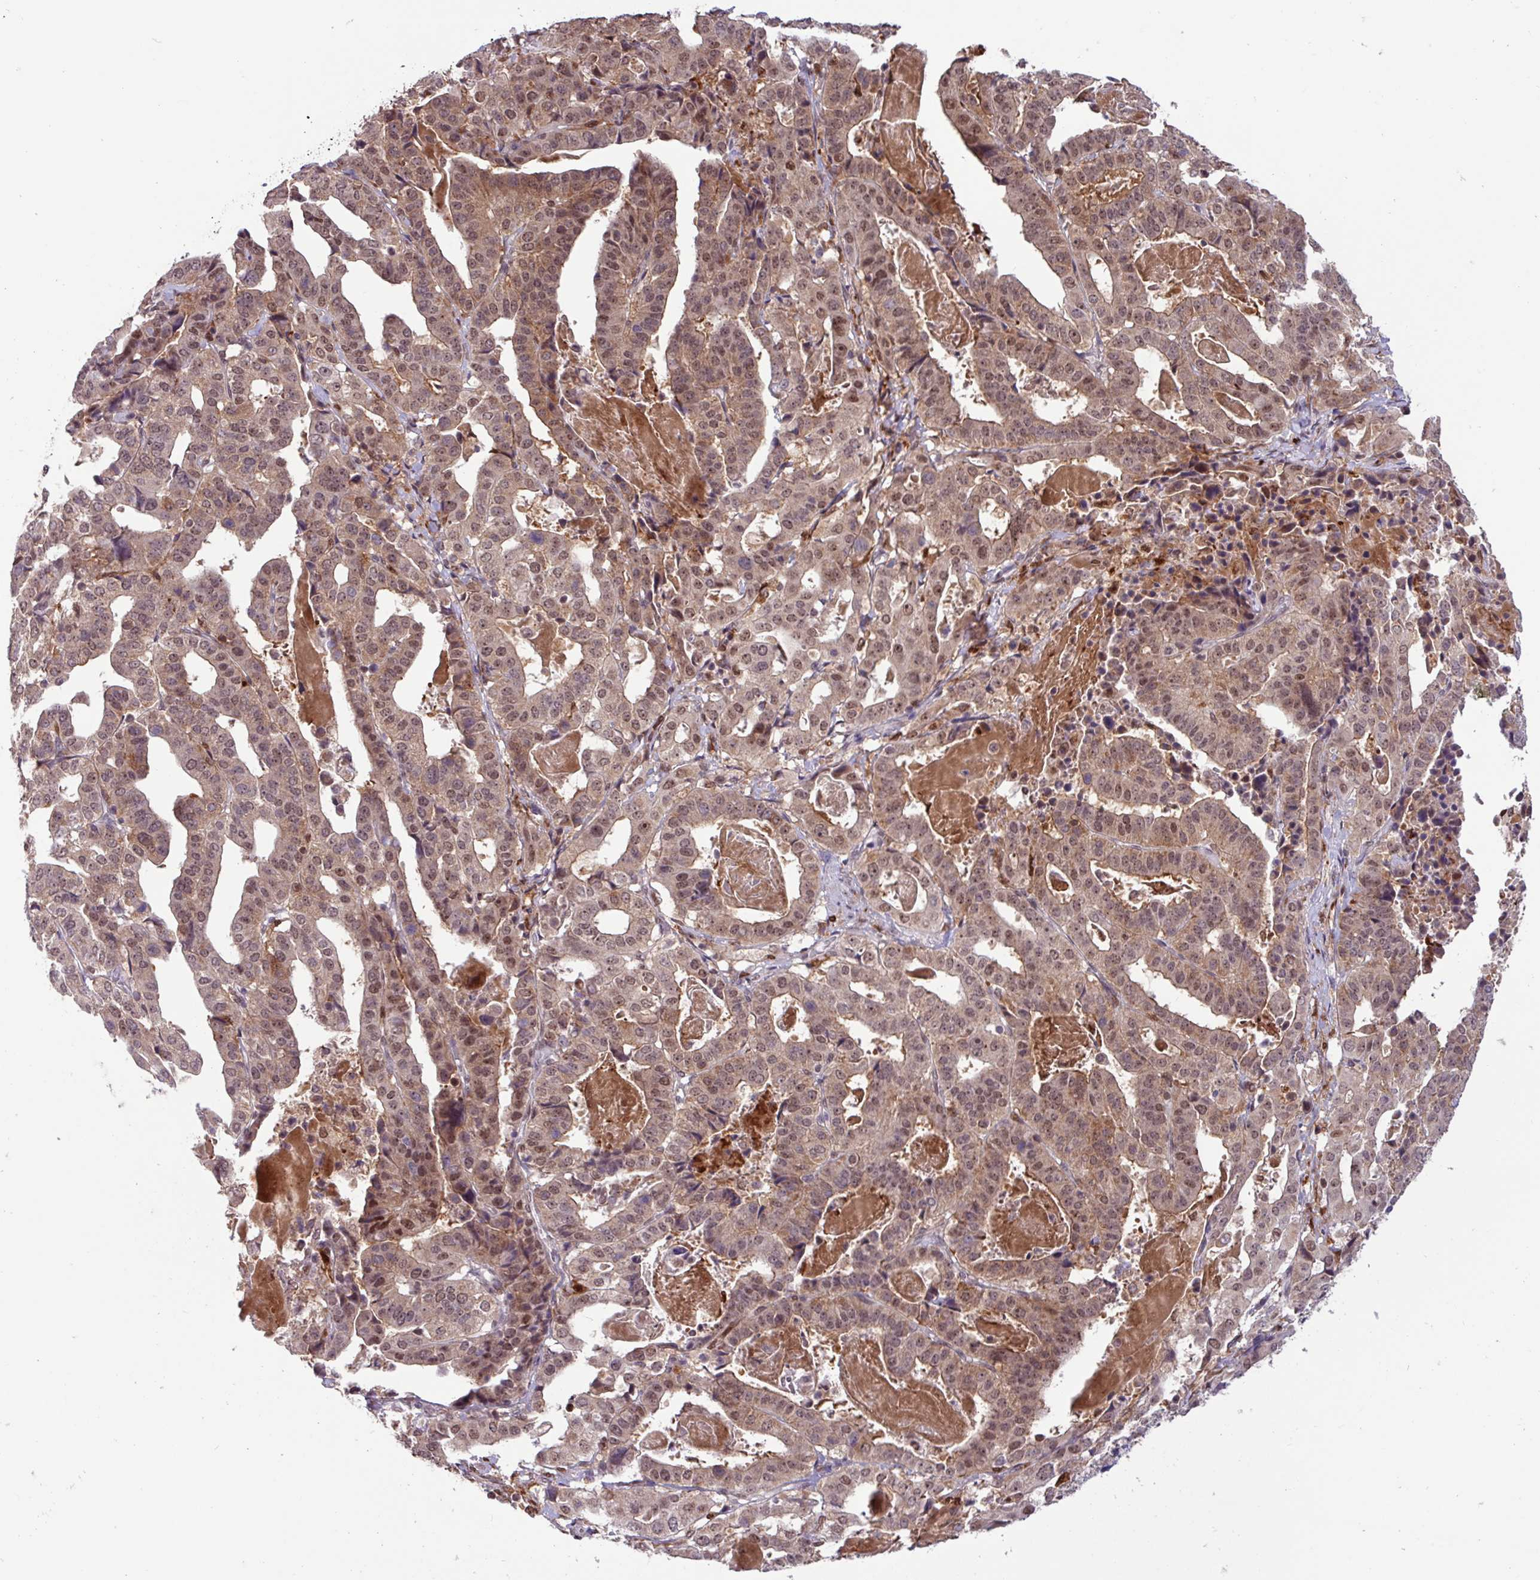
{"staining": {"intensity": "moderate", "quantity": ">75%", "location": "cytoplasmic/membranous,nuclear"}, "tissue": "stomach cancer", "cell_type": "Tumor cells", "image_type": "cancer", "snomed": [{"axis": "morphology", "description": "Adenocarcinoma, NOS"}, {"axis": "topography", "description": "Stomach"}], "caption": "IHC (DAB (3,3'-diaminobenzidine)) staining of human stomach cancer (adenocarcinoma) exhibits moderate cytoplasmic/membranous and nuclear protein expression in approximately >75% of tumor cells.", "gene": "BRD3", "patient": {"sex": "male", "age": 48}}